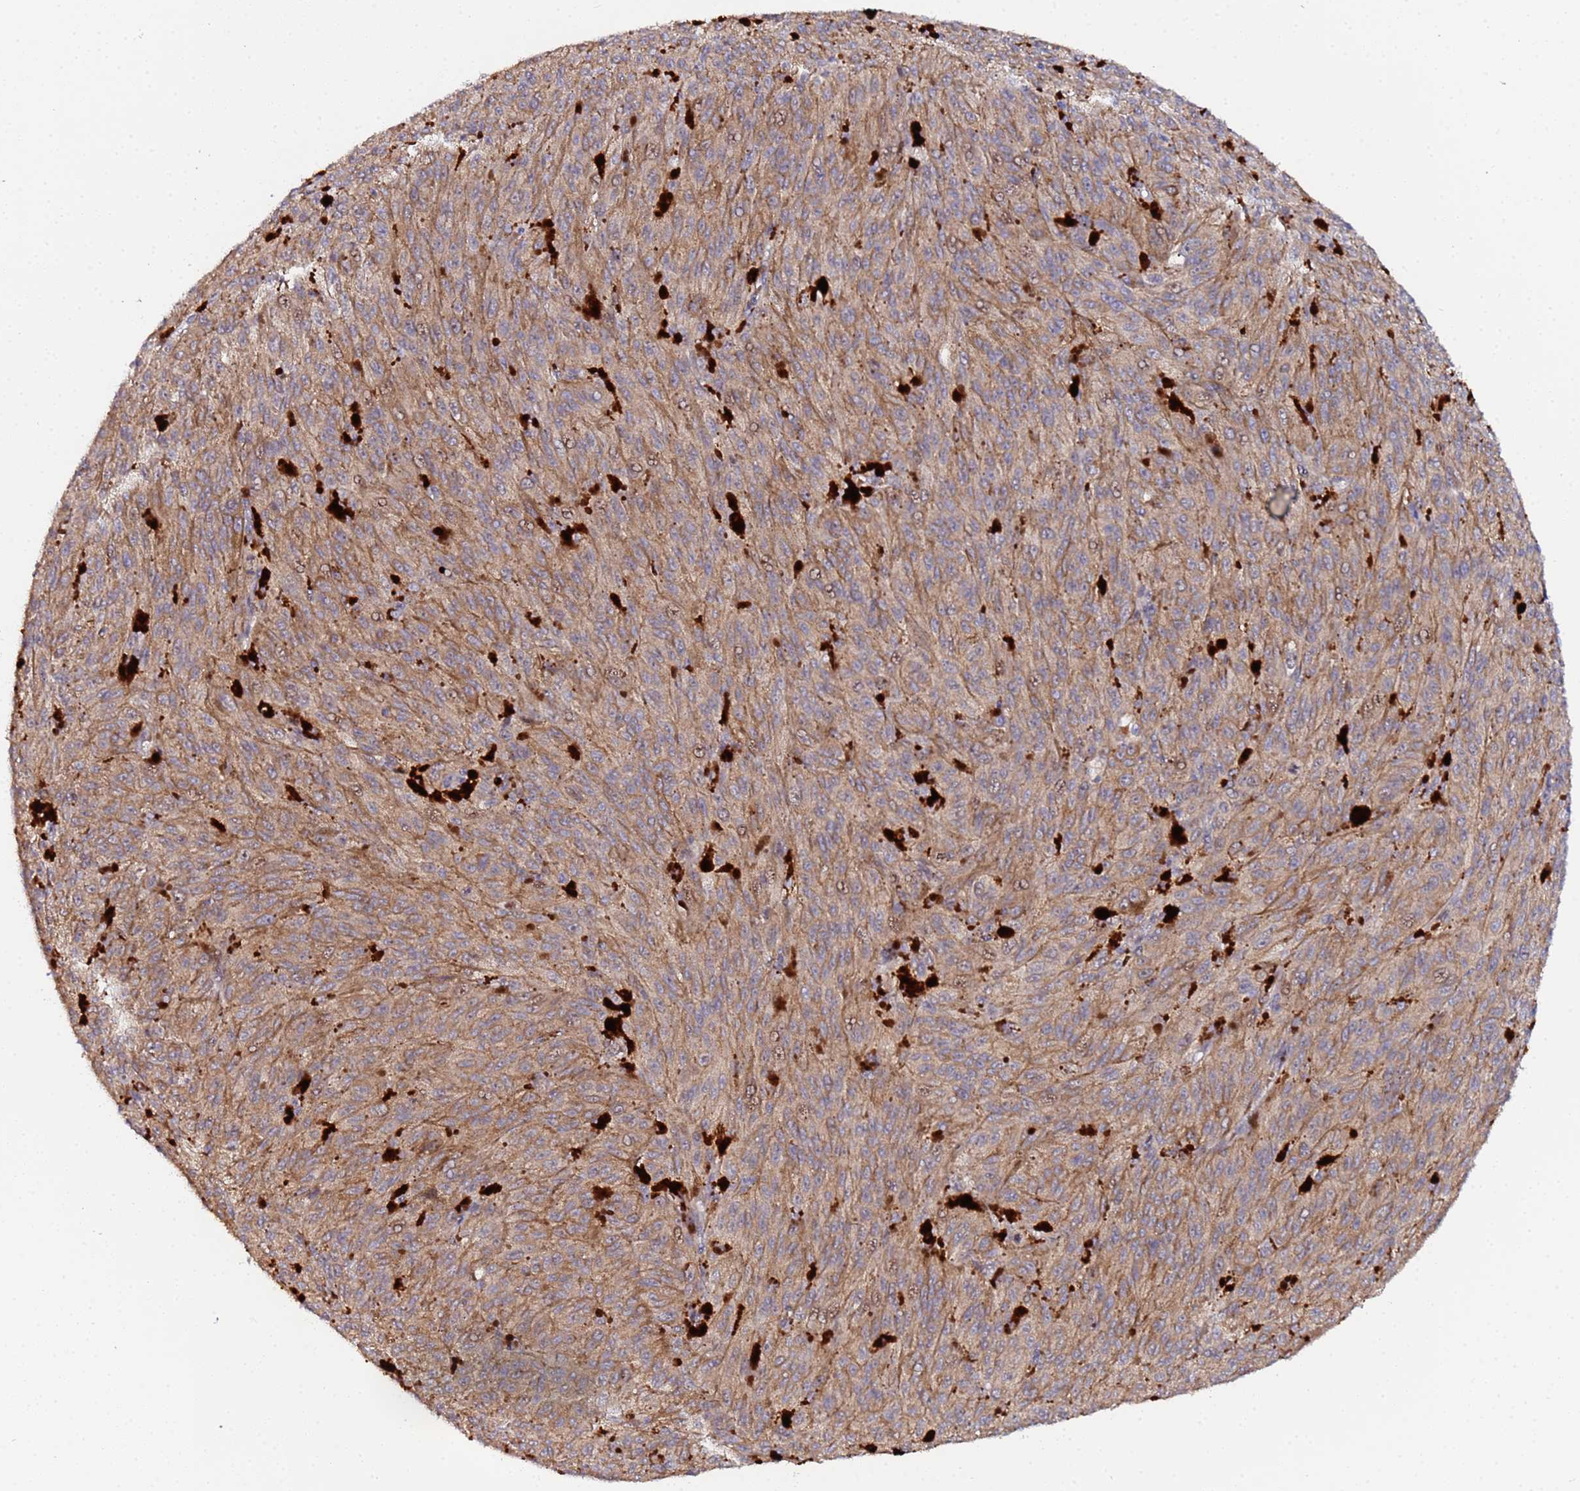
{"staining": {"intensity": "moderate", "quantity": "25%-75%", "location": "cytoplasmic/membranous,nuclear"}, "tissue": "melanoma", "cell_type": "Tumor cells", "image_type": "cancer", "snomed": [{"axis": "morphology", "description": "Malignant melanoma, NOS"}, {"axis": "topography", "description": "Skin"}], "caption": "Immunohistochemistry (IHC) (DAB) staining of malignant melanoma exhibits moderate cytoplasmic/membranous and nuclear protein expression in about 25%-75% of tumor cells.", "gene": "OSER1", "patient": {"sex": "female", "age": 52}}